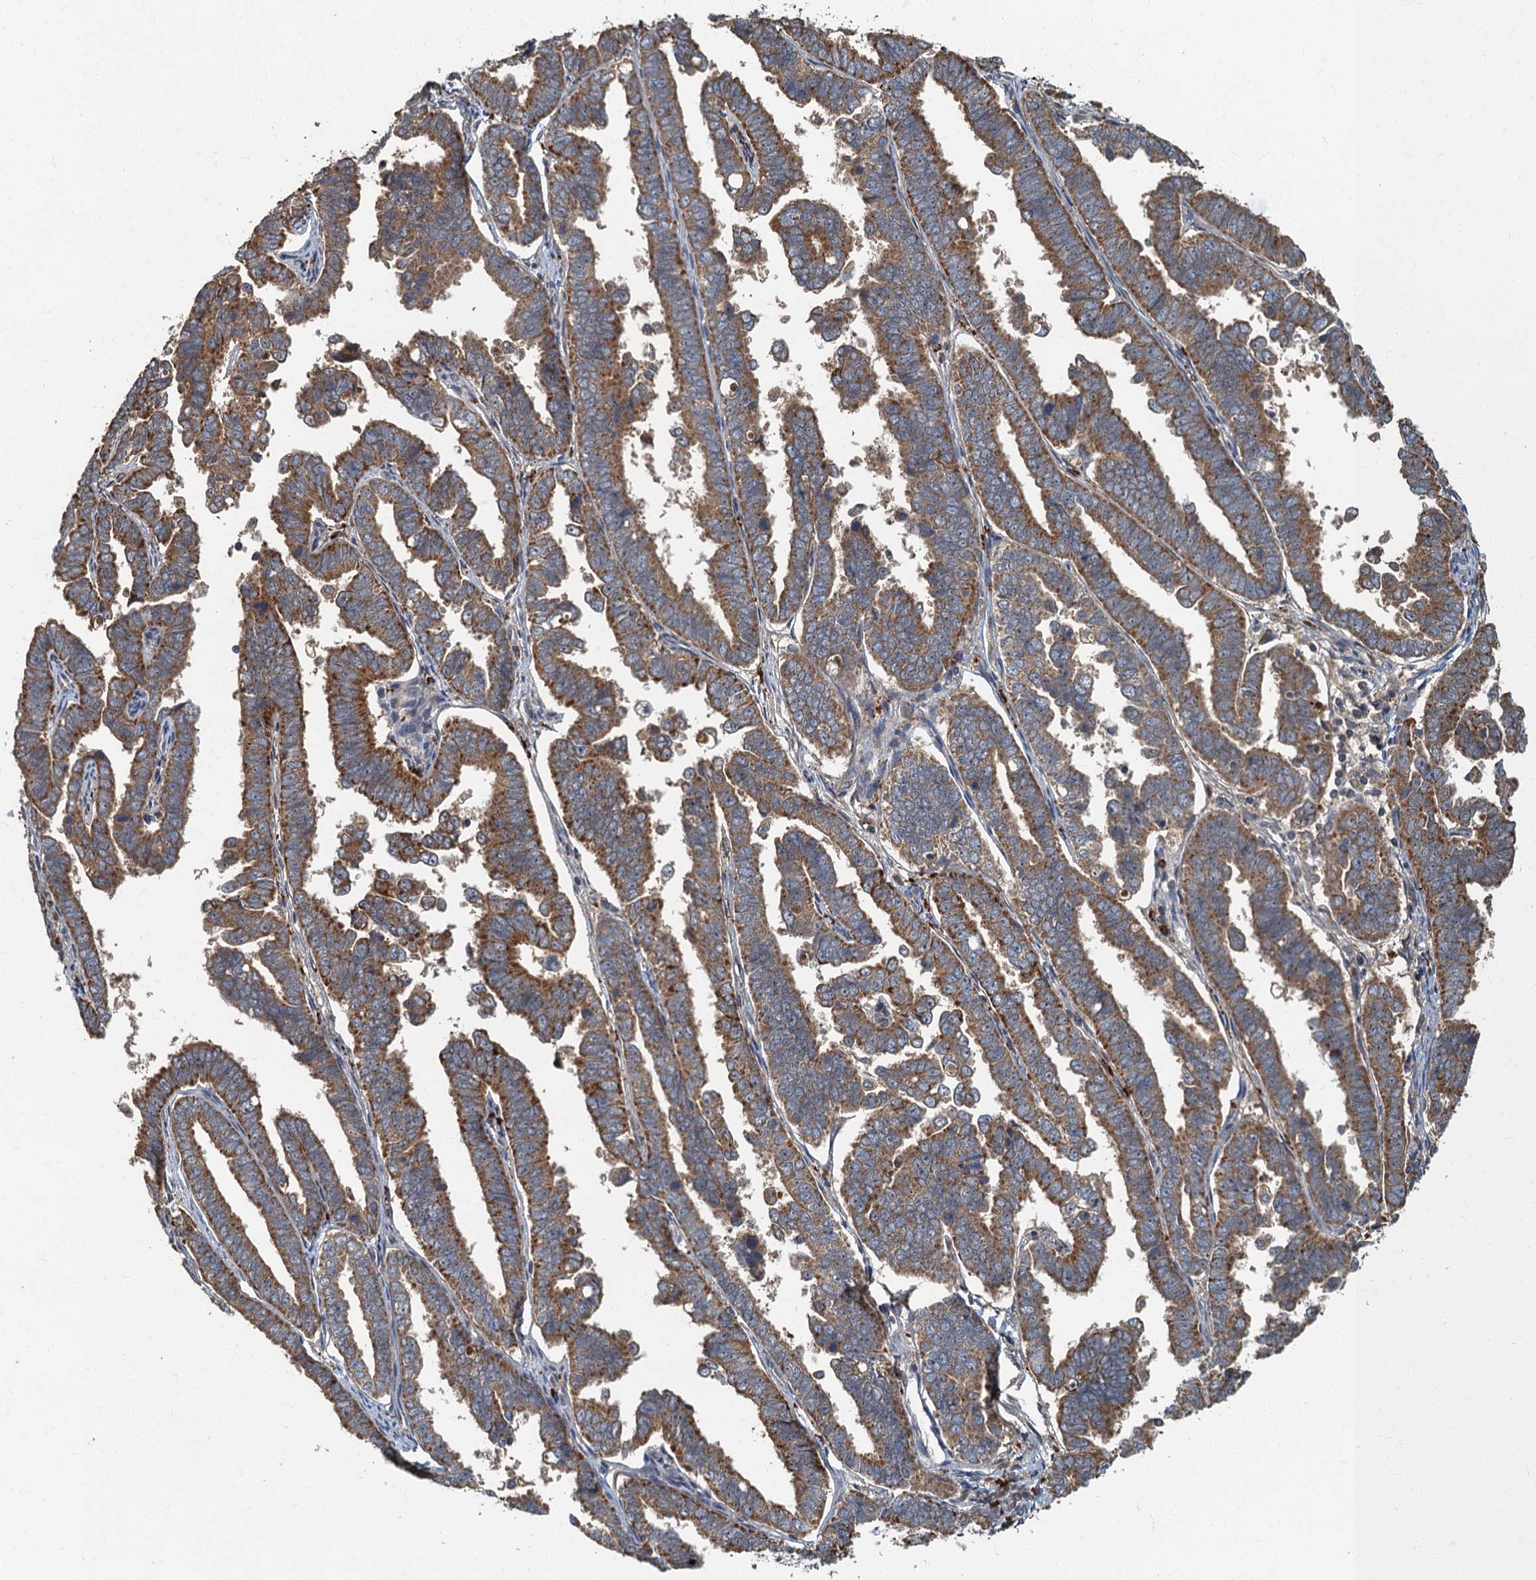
{"staining": {"intensity": "moderate", "quantity": ">75%", "location": "cytoplasmic/membranous"}, "tissue": "endometrial cancer", "cell_type": "Tumor cells", "image_type": "cancer", "snomed": [{"axis": "morphology", "description": "Adenocarcinoma, NOS"}, {"axis": "topography", "description": "Endometrium"}], "caption": "A medium amount of moderate cytoplasmic/membranous positivity is identified in approximately >75% of tumor cells in endometrial cancer tissue.", "gene": "WDCP", "patient": {"sex": "female", "age": 75}}